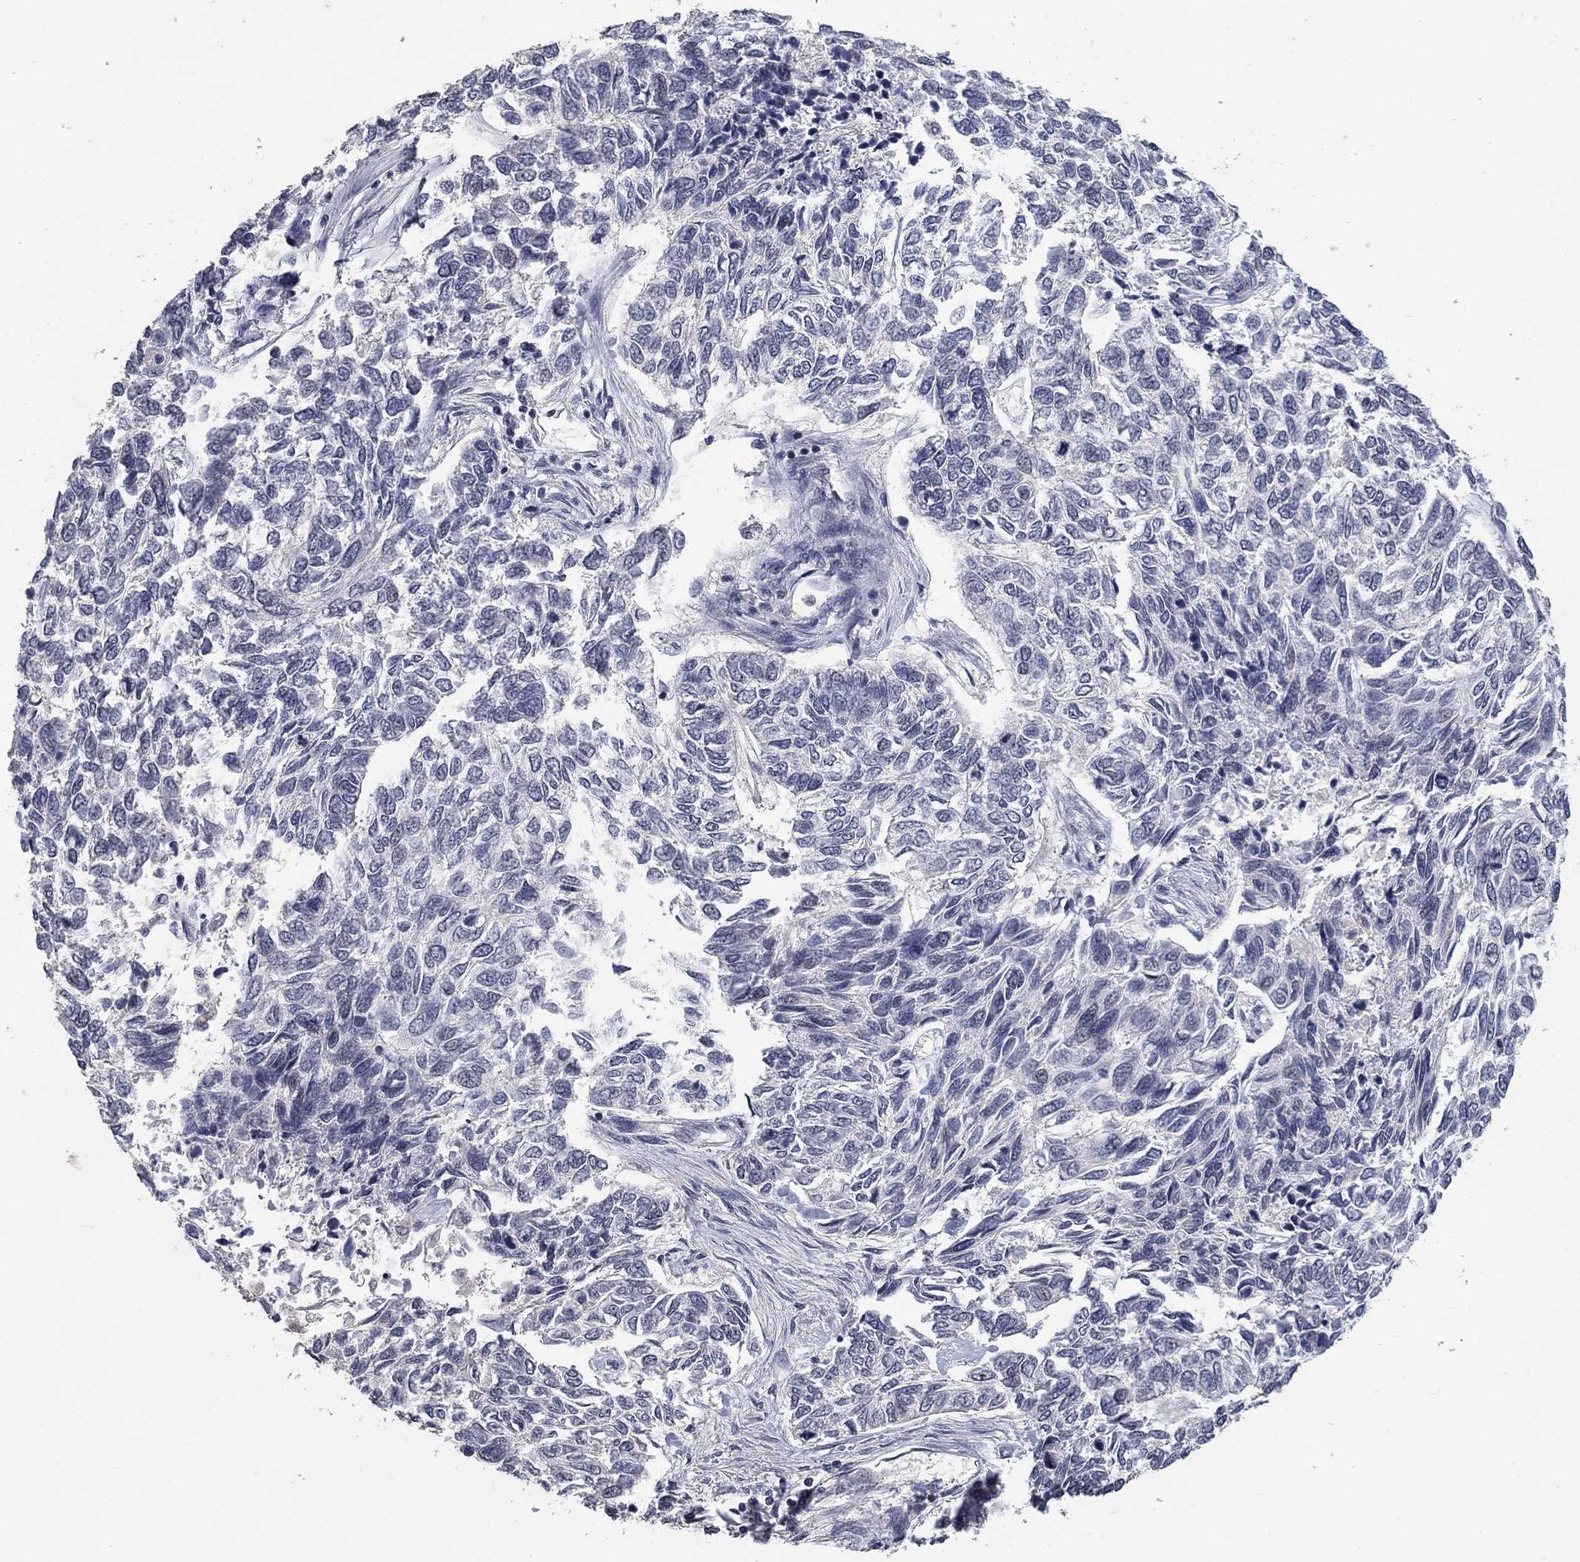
{"staining": {"intensity": "negative", "quantity": "none", "location": "none"}, "tissue": "skin cancer", "cell_type": "Tumor cells", "image_type": "cancer", "snomed": [{"axis": "morphology", "description": "Basal cell carcinoma"}, {"axis": "topography", "description": "Skin"}], "caption": "DAB immunohistochemical staining of basal cell carcinoma (skin) exhibits no significant positivity in tumor cells.", "gene": "SPATA33", "patient": {"sex": "female", "age": 65}}